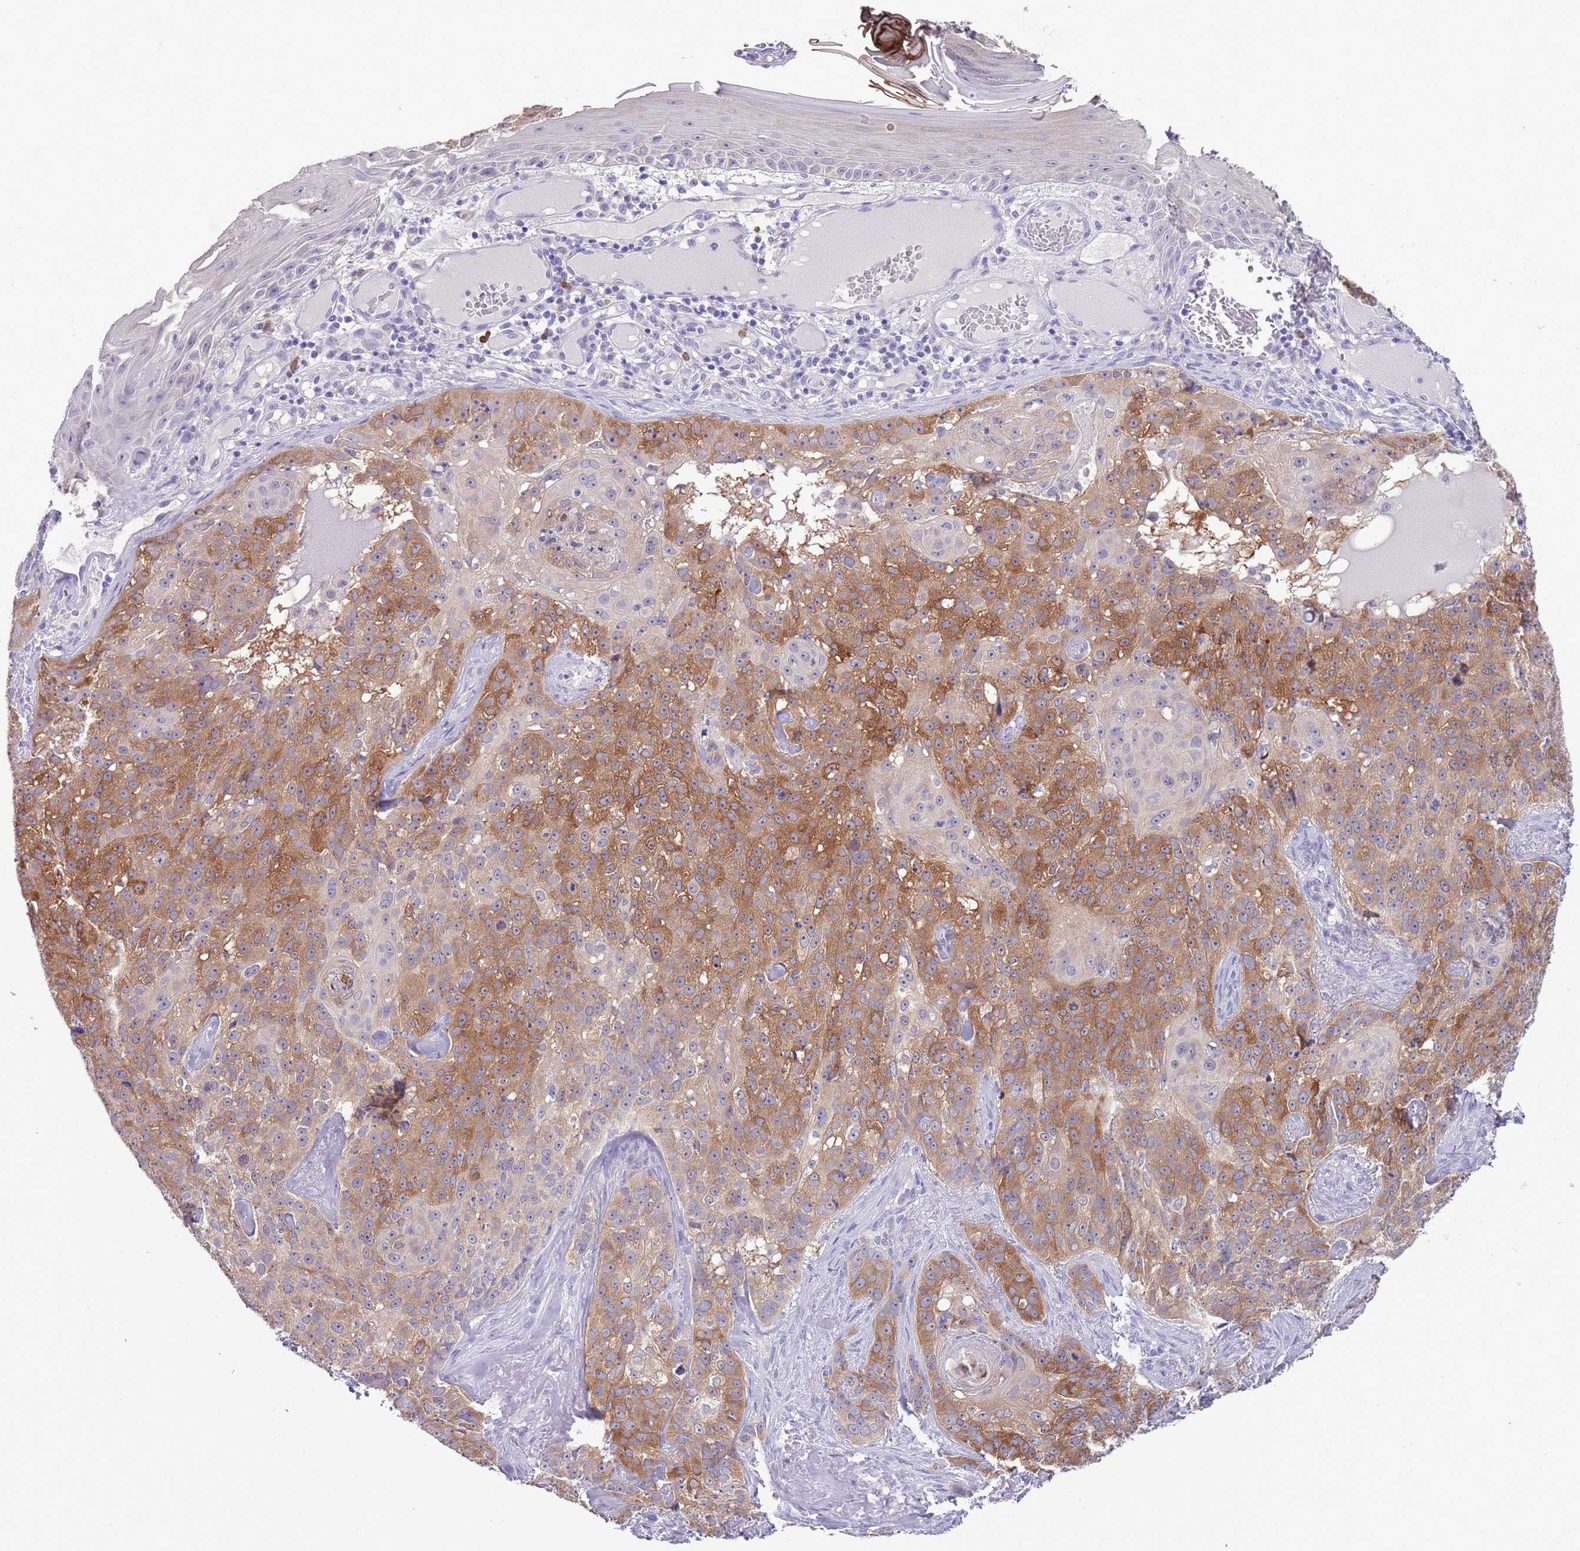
{"staining": {"intensity": "moderate", "quantity": ">75%", "location": "cytoplasmic/membranous"}, "tissue": "skin cancer", "cell_type": "Tumor cells", "image_type": "cancer", "snomed": [{"axis": "morphology", "description": "Basal cell carcinoma"}, {"axis": "topography", "description": "Skin"}], "caption": "High-magnification brightfield microscopy of skin basal cell carcinoma stained with DAB (brown) and counterstained with hematoxylin (blue). tumor cells exhibit moderate cytoplasmic/membranous staining is seen in about>75% of cells.", "gene": "PFKFB2", "patient": {"sex": "female", "age": 92}}